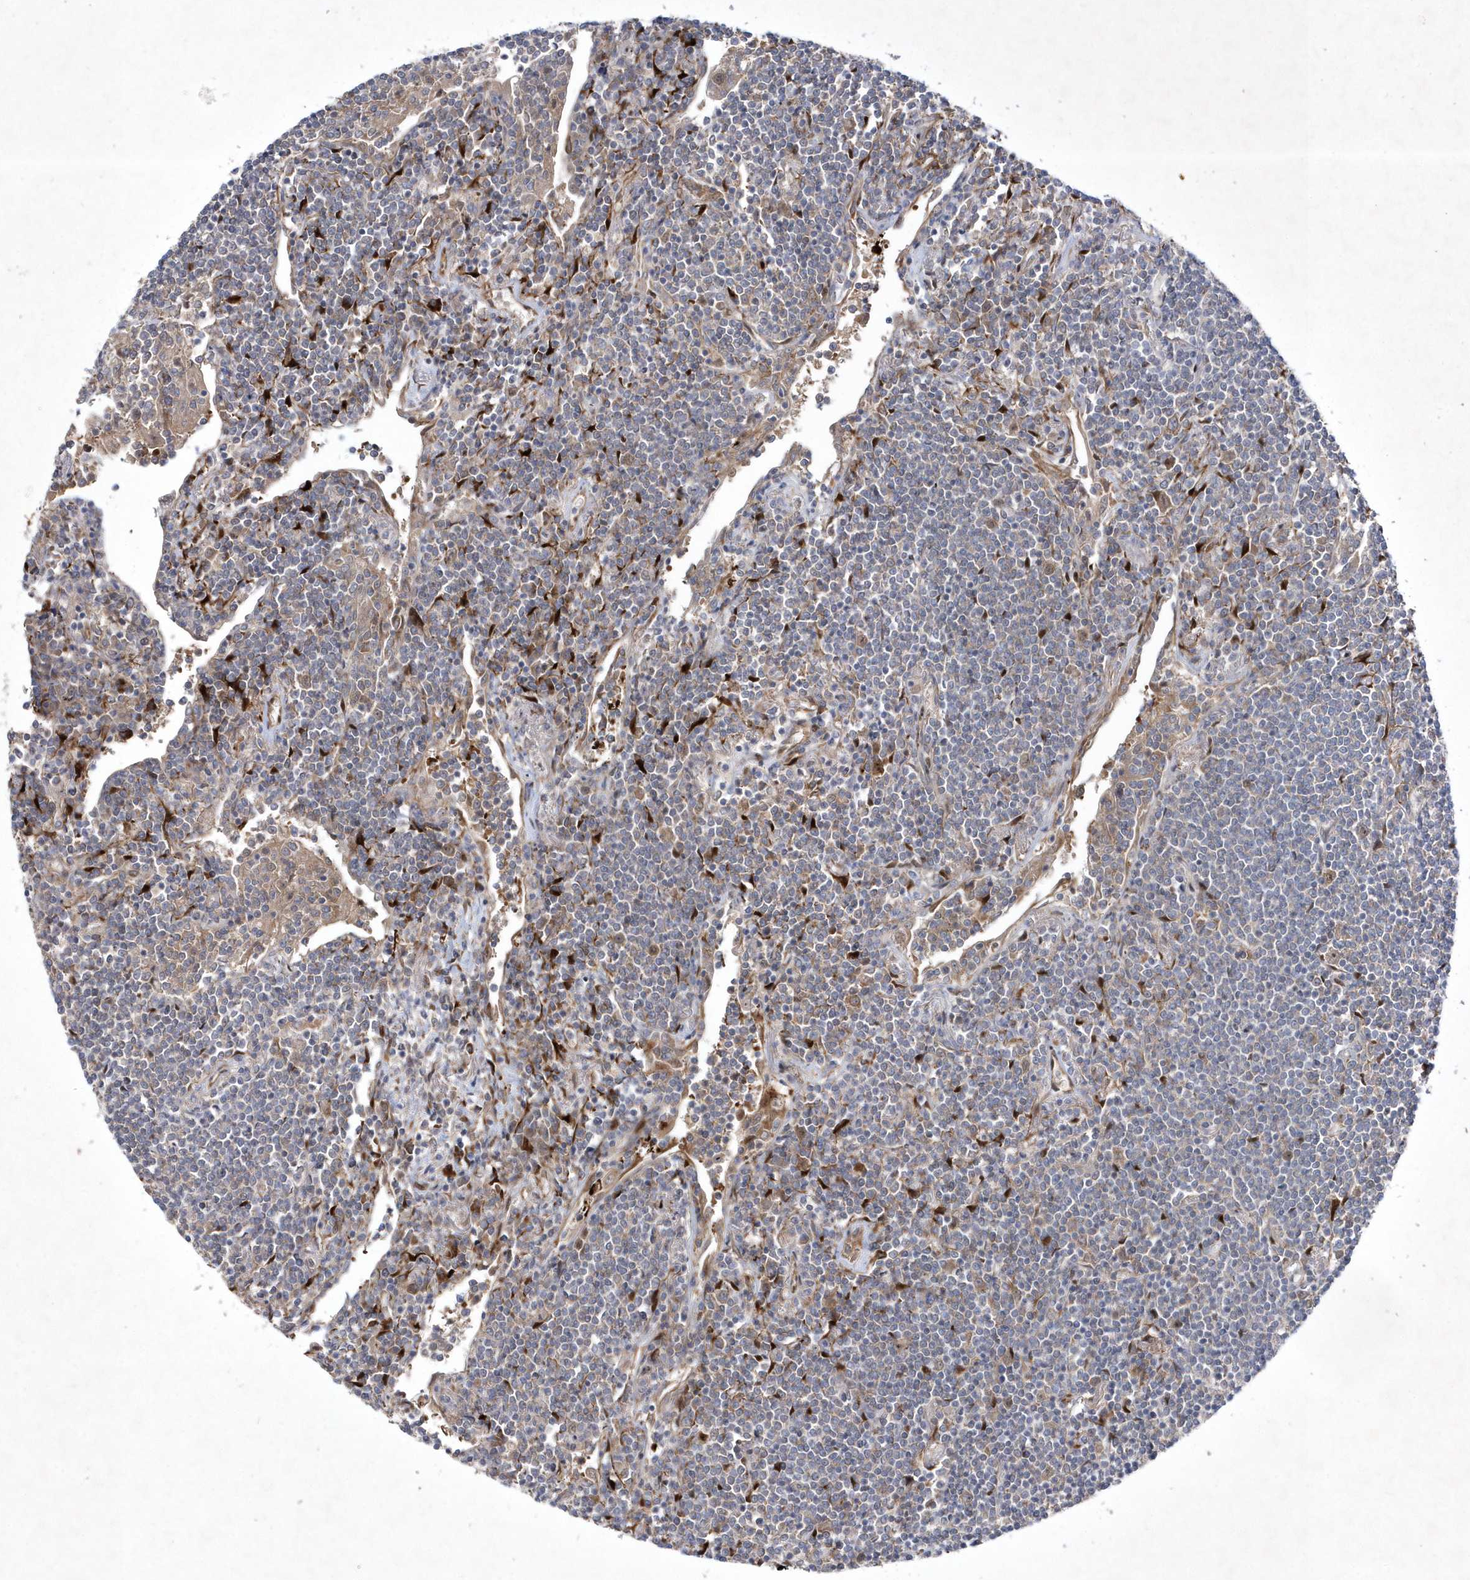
{"staining": {"intensity": "negative", "quantity": "none", "location": "none"}, "tissue": "lymphoma", "cell_type": "Tumor cells", "image_type": "cancer", "snomed": [{"axis": "morphology", "description": "Malignant lymphoma, non-Hodgkin's type, Low grade"}, {"axis": "topography", "description": "Lung"}], "caption": "Tumor cells show no significant staining in low-grade malignant lymphoma, non-Hodgkin's type. Brightfield microscopy of immunohistochemistry stained with DAB (brown) and hematoxylin (blue), captured at high magnification.", "gene": "DSPP", "patient": {"sex": "female", "age": 71}}